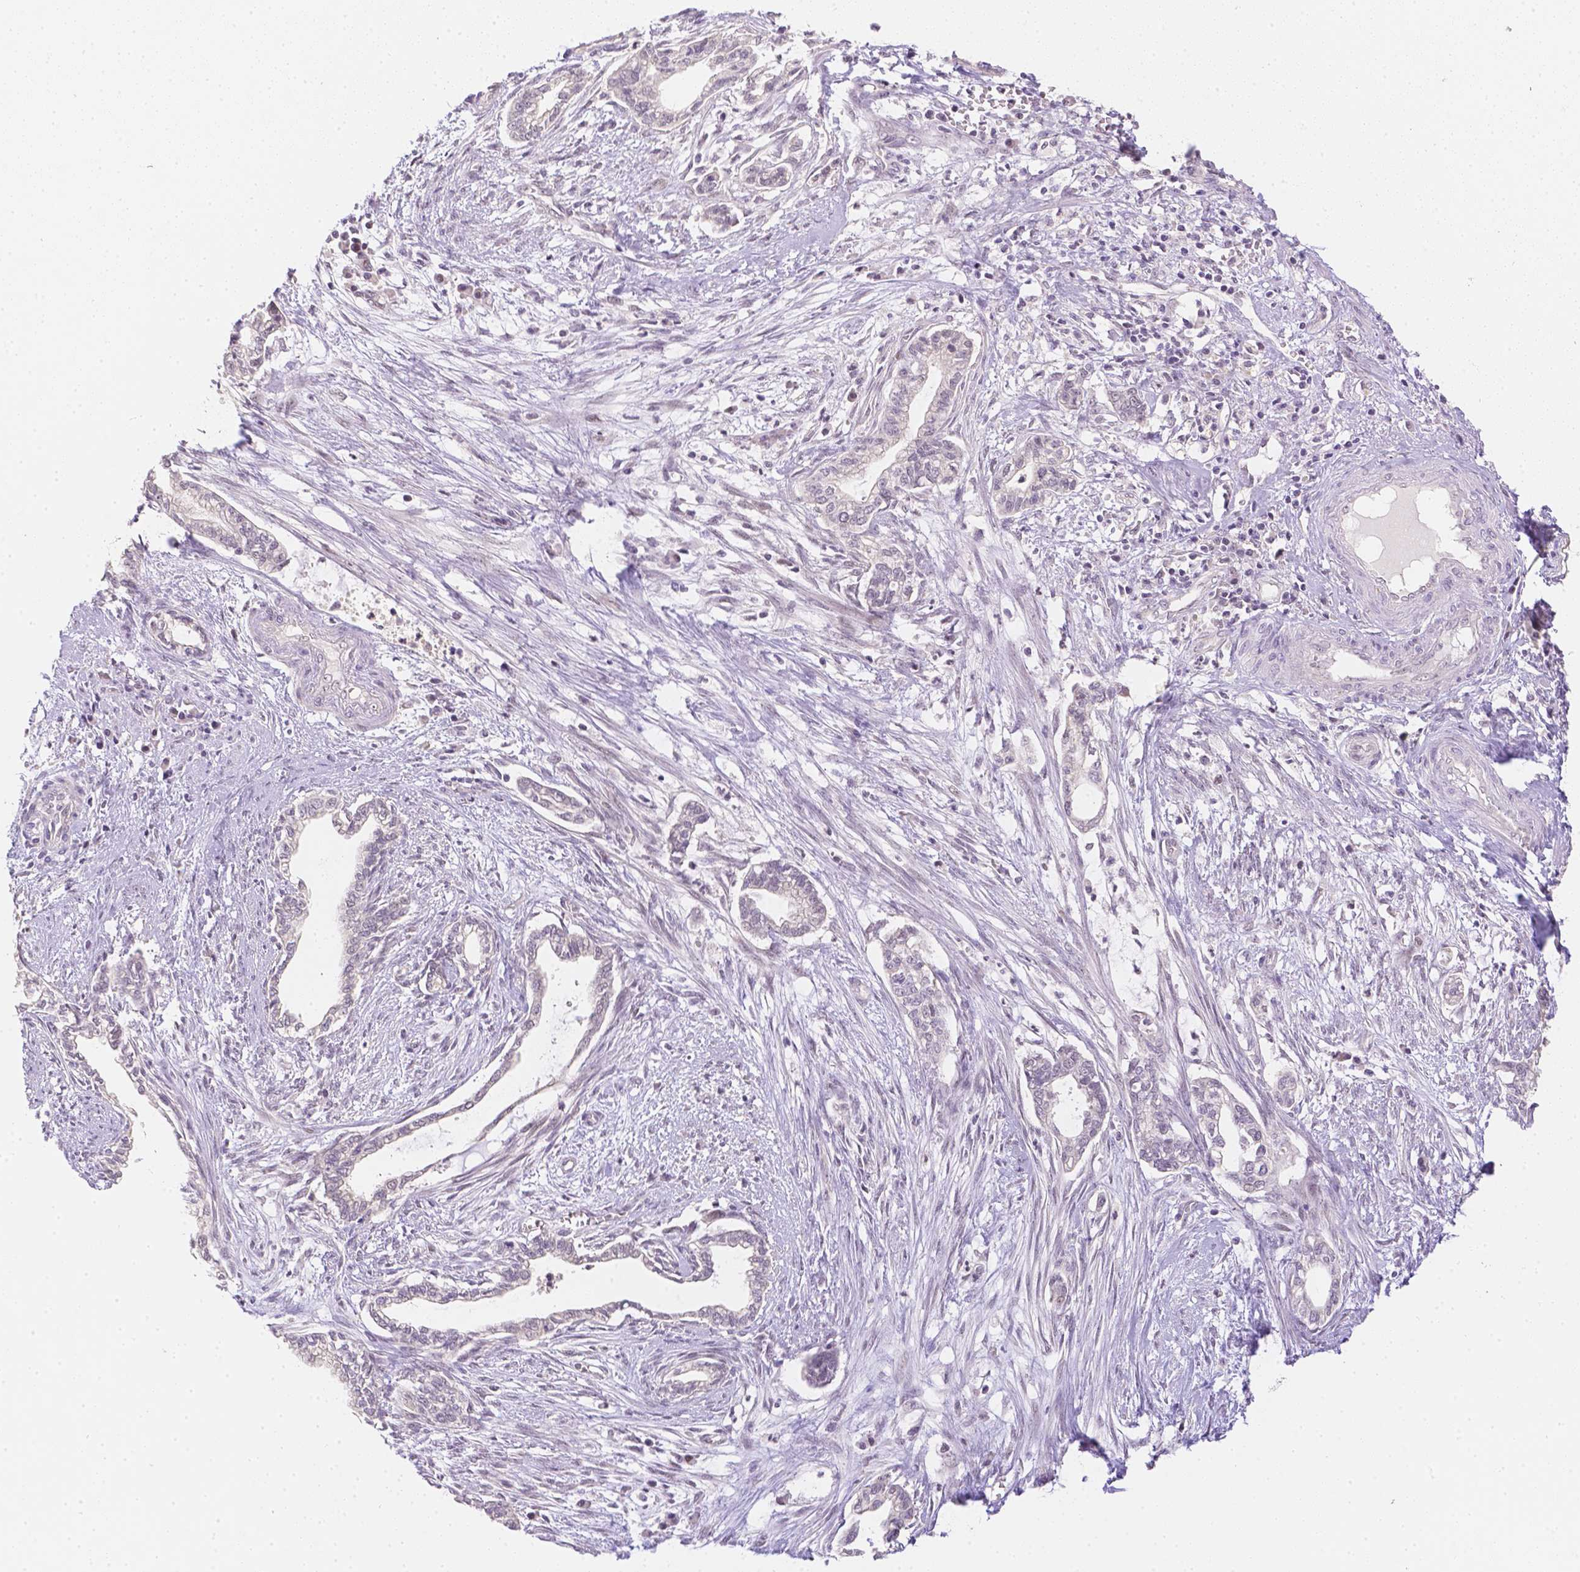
{"staining": {"intensity": "negative", "quantity": "none", "location": "none"}, "tissue": "cervical cancer", "cell_type": "Tumor cells", "image_type": "cancer", "snomed": [{"axis": "morphology", "description": "Adenocarcinoma, NOS"}, {"axis": "topography", "description": "Cervix"}], "caption": "Immunohistochemistry micrograph of neoplastic tissue: human adenocarcinoma (cervical) stained with DAB (3,3'-diaminobenzidine) exhibits no significant protein staining in tumor cells. (Immunohistochemistry, brightfield microscopy, high magnification).", "gene": "ZNF280B", "patient": {"sex": "female", "age": 62}}